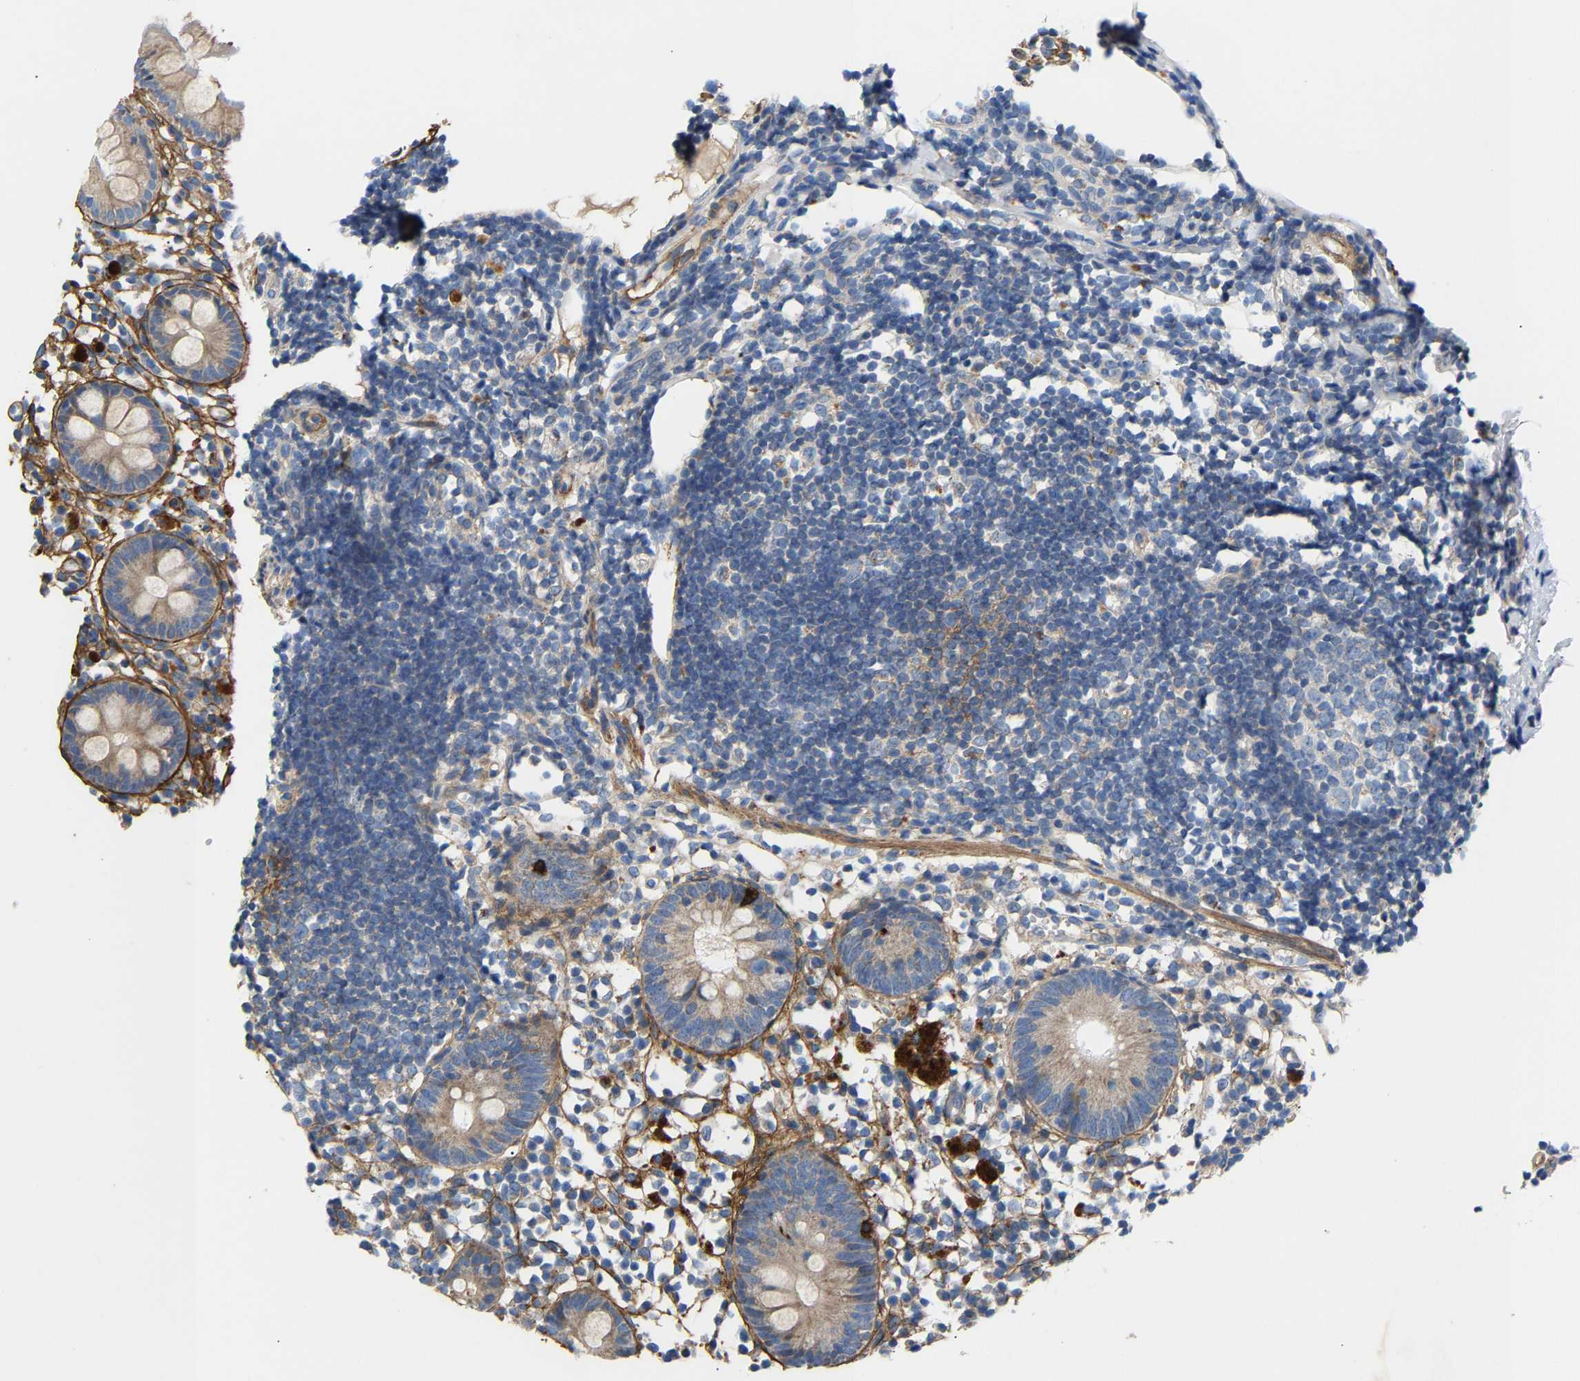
{"staining": {"intensity": "weak", "quantity": "<25%", "location": "cytoplasmic/membranous"}, "tissue": "appendix", "cell_type": "Glandular cells", "image_type": "normal", "snomed": [{"axis": "morphology", "description": "Normal tissue, NOS"}, {"axis": "topography", "description": "Appendix"}], "caption": "High magnification brightfield microscopy of benign appendix stained with DAB (brown) and counterstained with hematoxylin (blue): glandular cells show no significant expression. (Immunohistochemistry (ihc), brightfield microscopy, high magnification).", "gene": "CCDC171", "patient": {"sex": "female", "age": 20}}